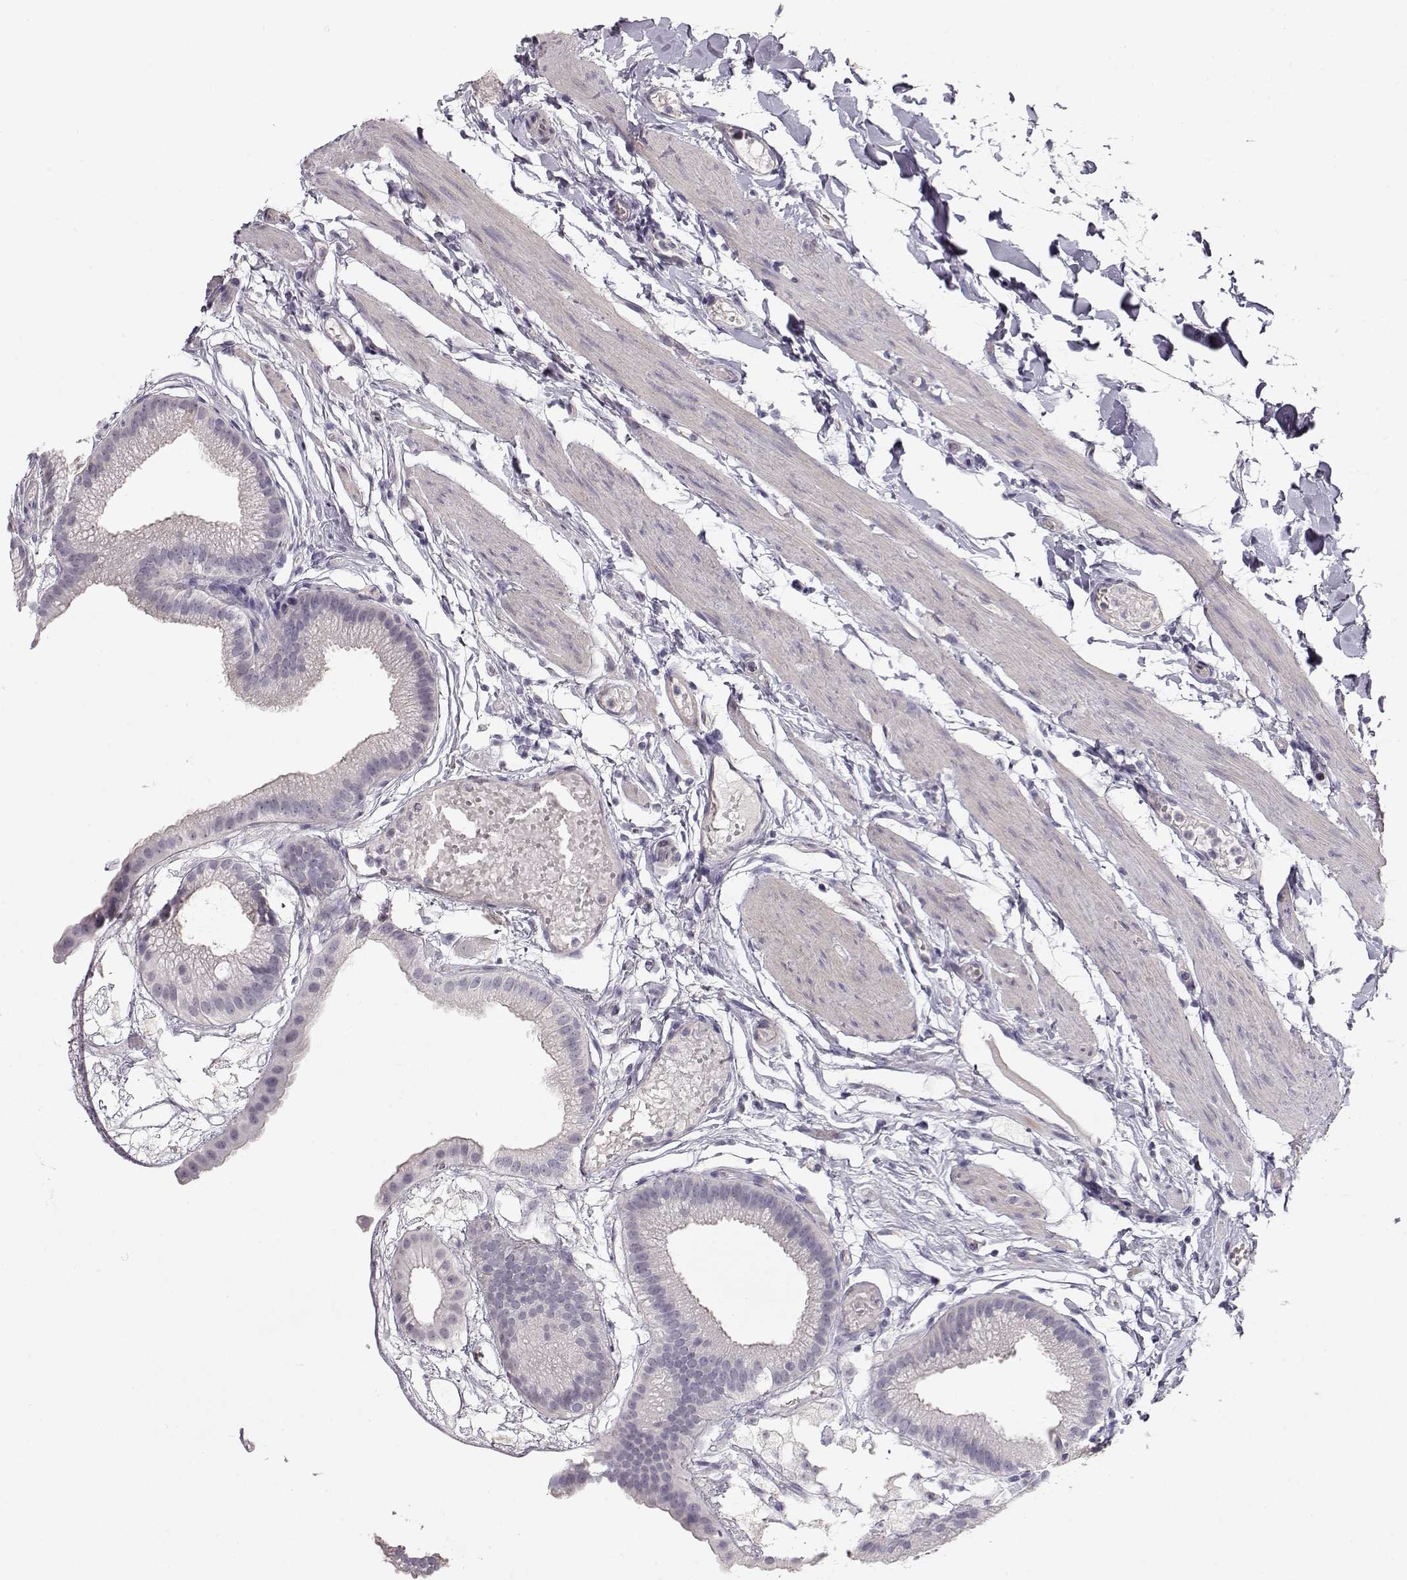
{"staining": {"intensity": "negative", "quantity": "none", "location": "none"}, "tissue": "gallbladder", "cell_type": "Glandular cells", "image_type": "normal", "snomed": [{"axis": "morphology", "description": "Normal tissue, NOS"}, {"axis": "topography", "description": "Gallbladder"}], "caption": "Glandular cells show no significant staining in normal gallbladder. (Stains: DAB immunohistochemistry (IHC) with hematoxylin counter stain, Microscopy: brightfield microscopy at high magnification).", "gene": "SLC18A1", "patient": {"sex": "female", "age": 45}}